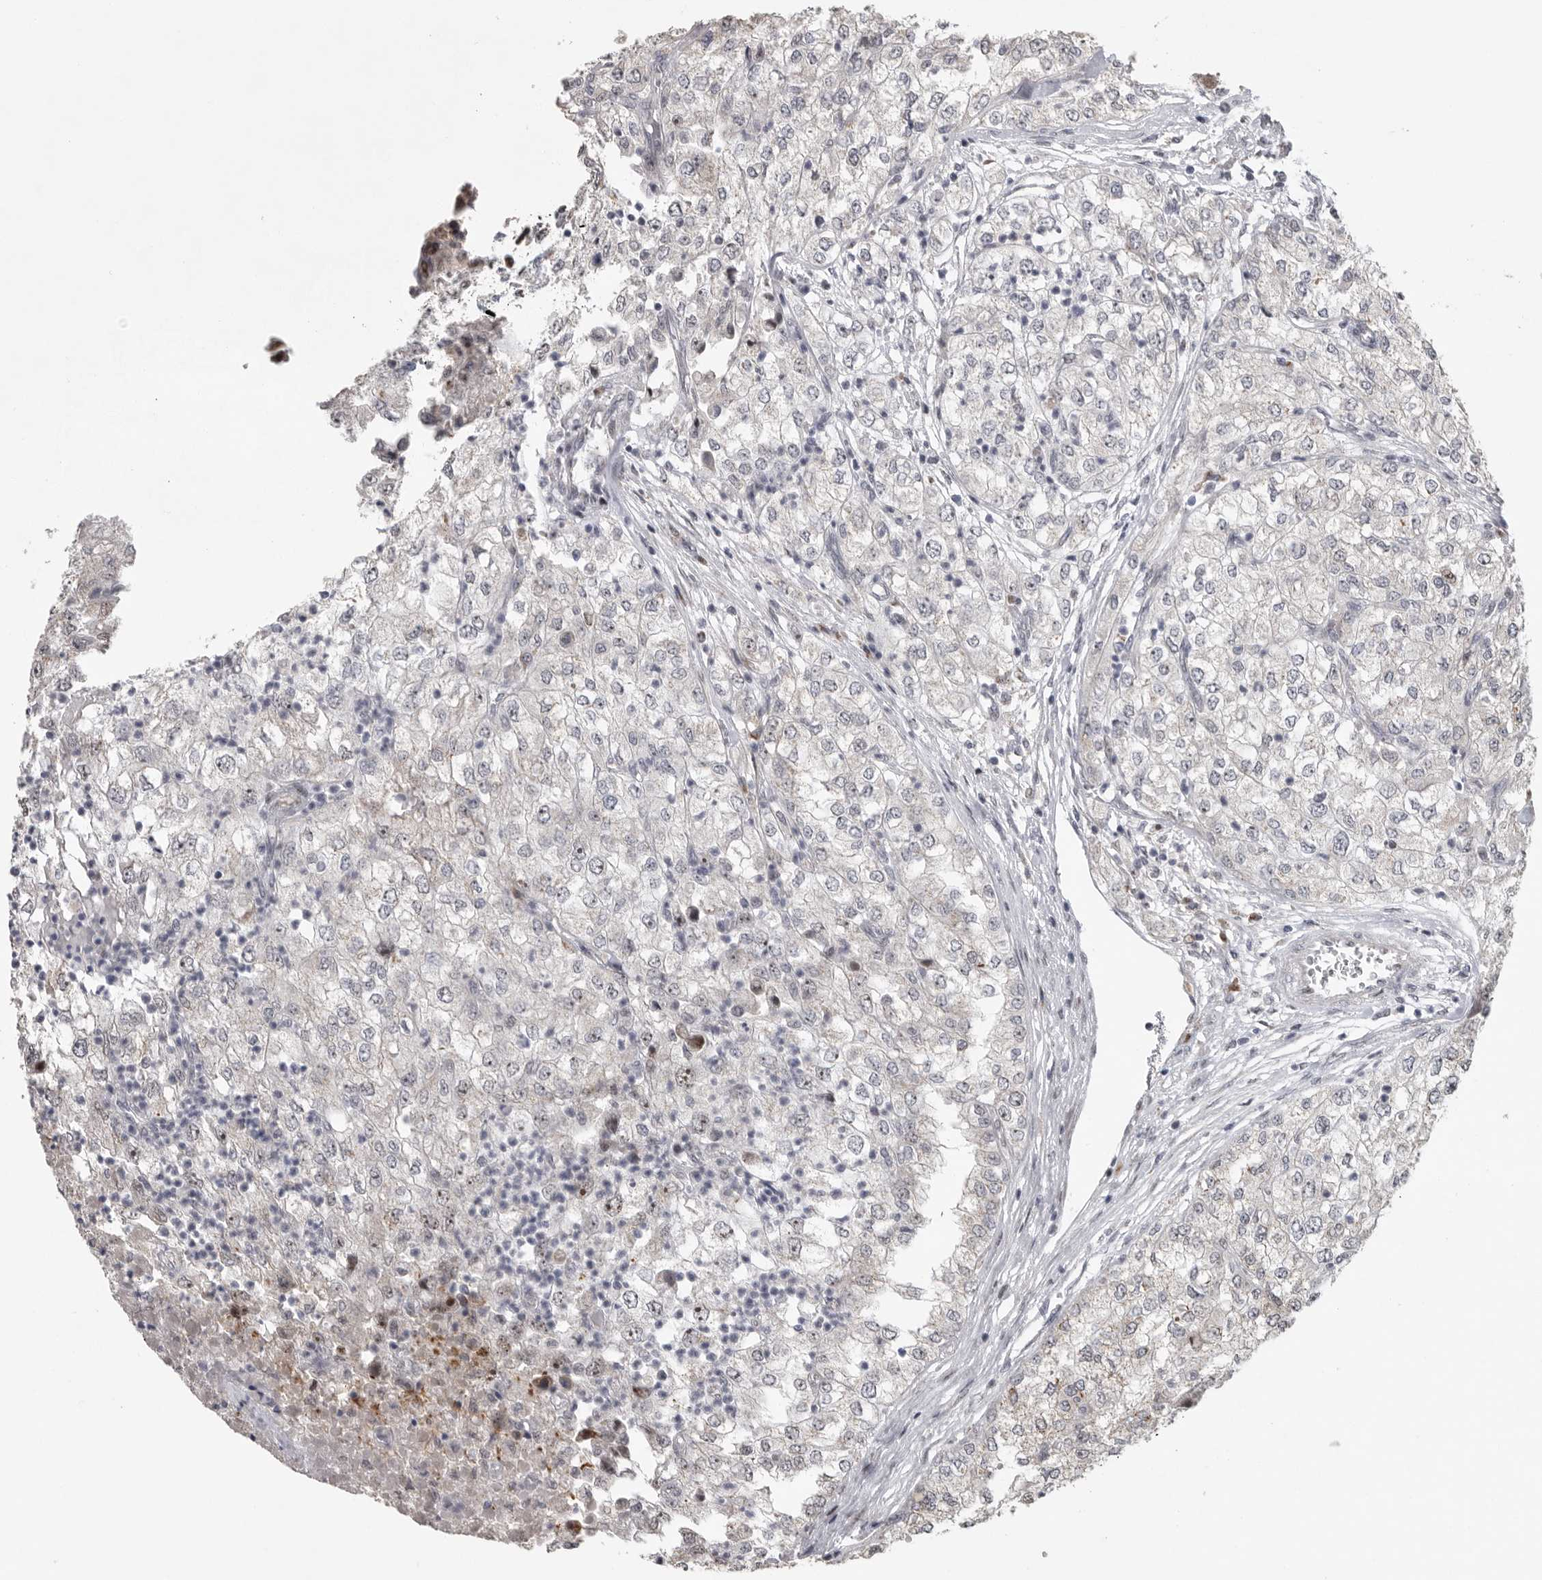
{"staining": {"intensity": "weak", "quantity": "25%-75%", "location": "nuclear"}, "tissue": "renal cancer", "cell_type": "Tumor cells", "image_type": "cancer", "snomed": [{"axis": "morphology", "description": "Adenocarcinoma, NOS"}, {"axis": "topography", "description": "Kidney"}], "caption": "This histopathology image displays immunohistochemistry staining of renal adenocarcinoma, with low weak nuclear positivity in about 25%-75% of tumor cells.", "gene": "PCMTD1", "patient": {"sex": "female", "age": 54}}